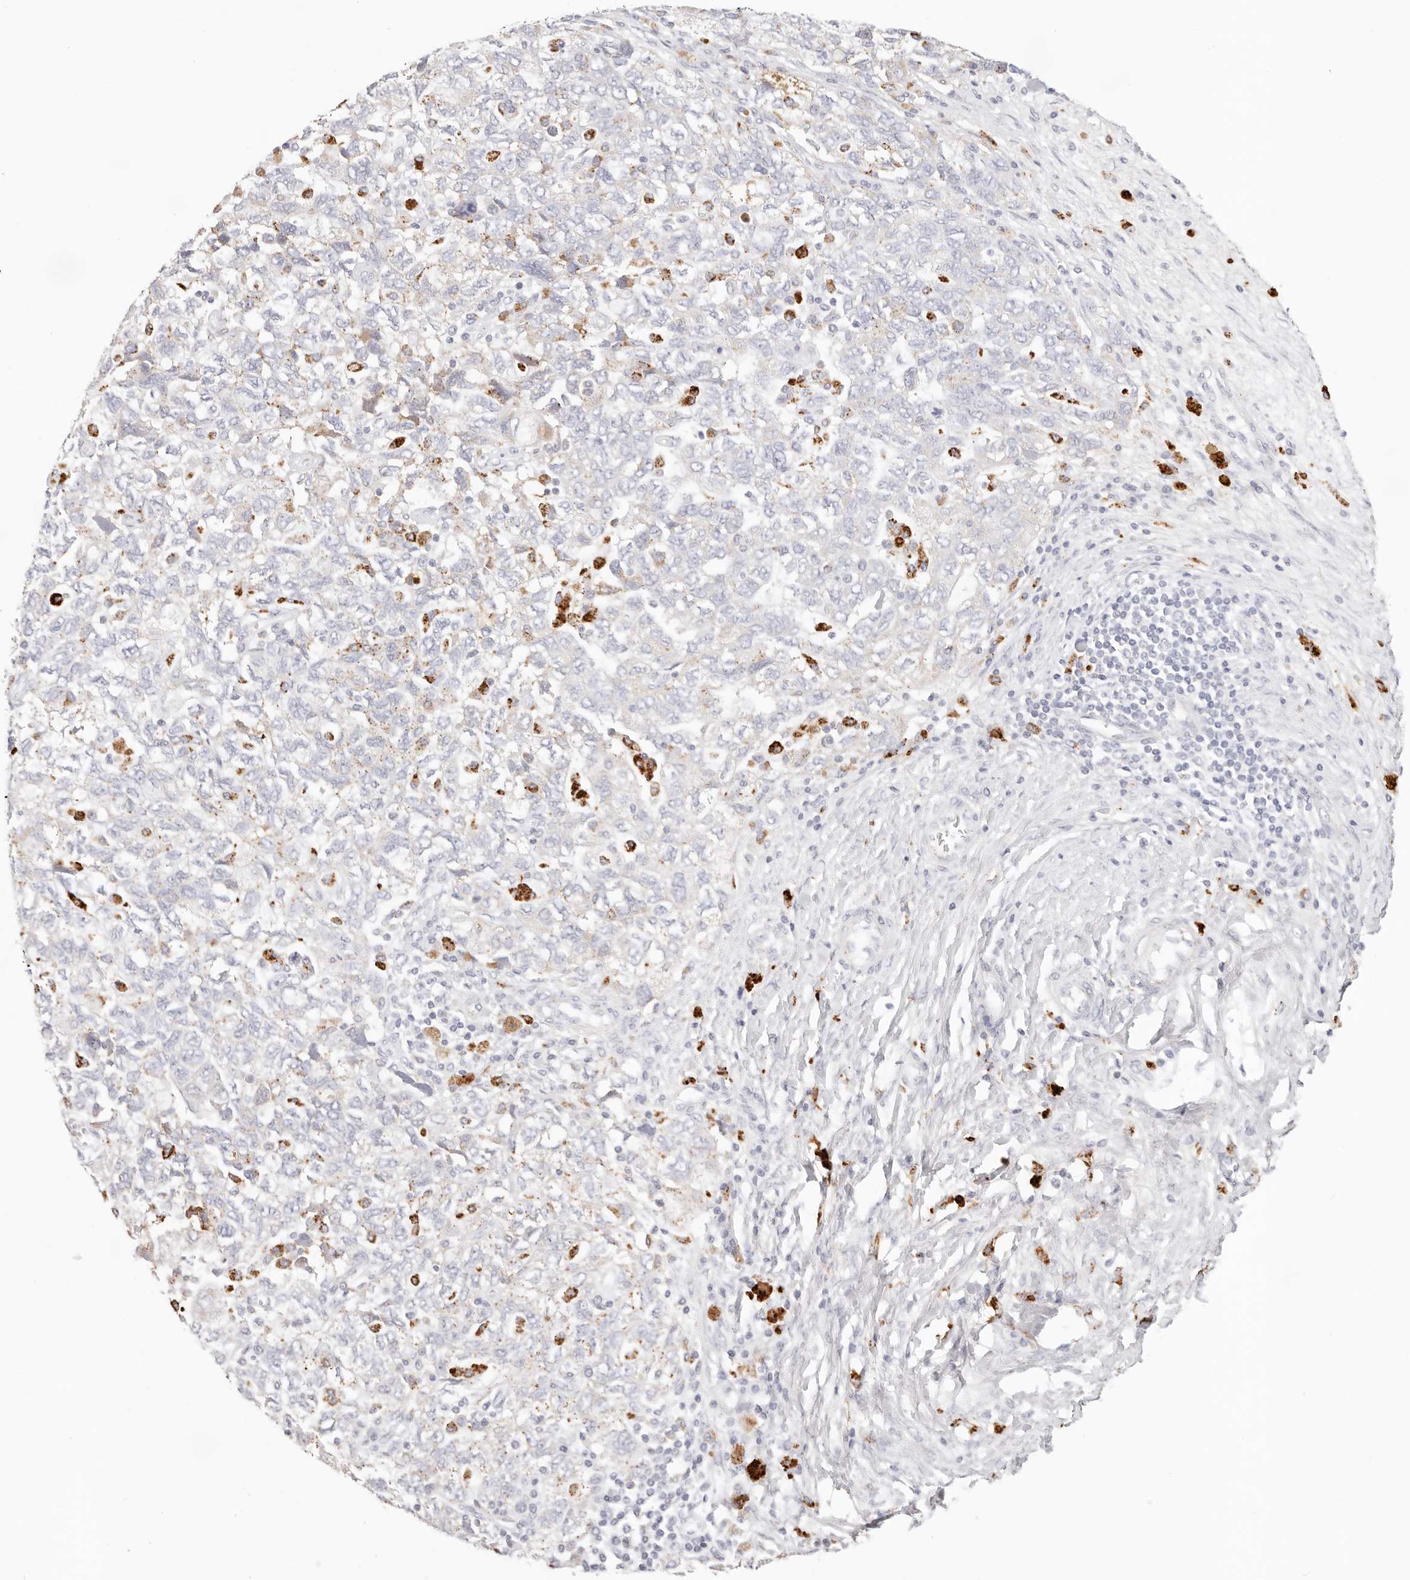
{"staining": {"intensity": "moderate", "quantity": "<25%", "location": "cytoplasmic/membranous"}, "tissue": "ovarian cancer", "cell_type": "Tumor cells", "image_type": "cancer", "snomed": [{"axis": "morphology", "description": "Carcinoma, NOS"}, {"axis": "morphology", "description": "Cystadenocarcinoma, serous, NOS"}, {"axis": "topography", "description": "Ovary"}], "caption": "DAB immunohistochemical staining of ovarian cancer (carcinoma) demonstrates moderate cytoplasmic/membranous protein expression in about <25% of tumor cells. (DAB IHC with brightfield microscopy, high magnification).", "gene": "STKLD1", "patient": {"sex": "female", "age": 69}}